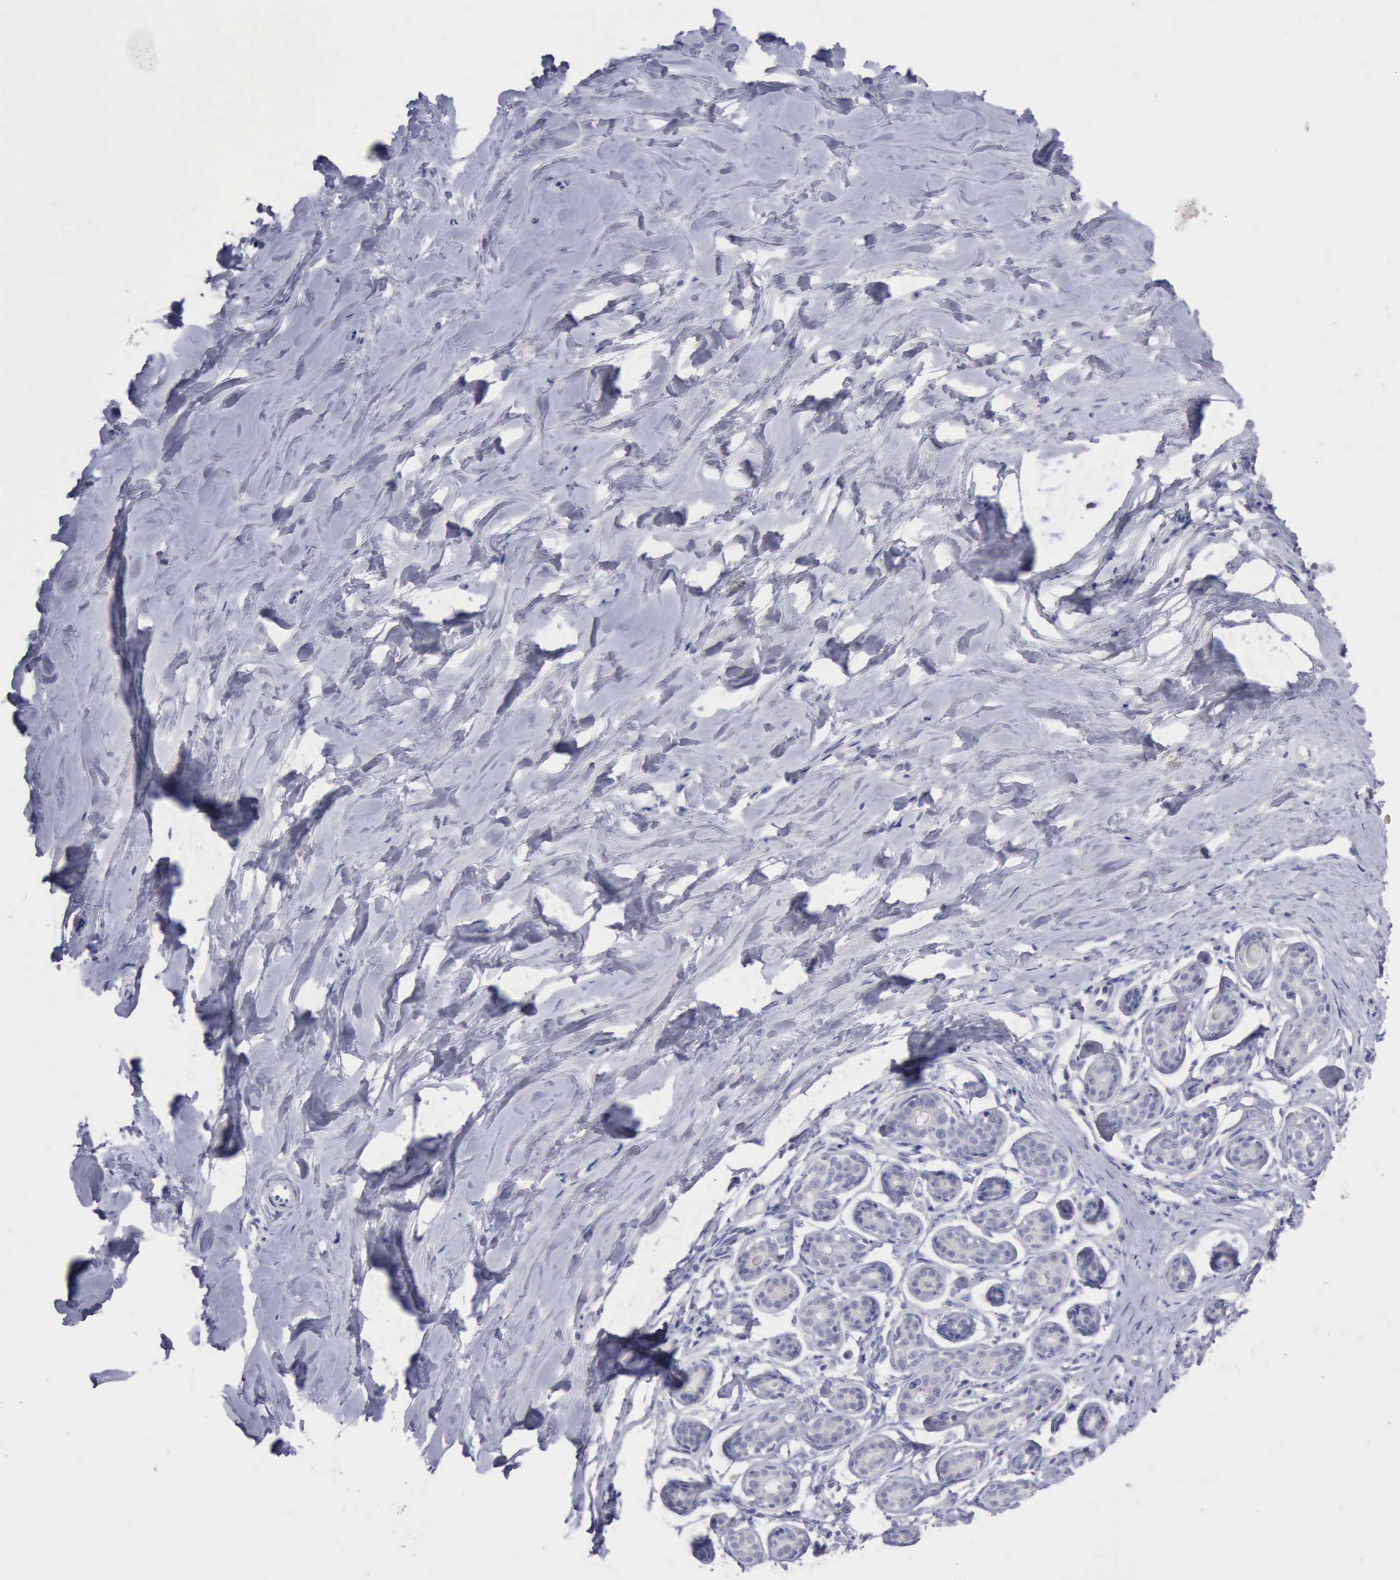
{"staining": {"intensity": "negative", "quantity": "none", "location": "none"}, "tissue": "breast", "cell_type": "Adipocytes", "image_type": "normal", "snomed": [{"axis": "morphology", "description": "Normal tissue, NOS"}, {"axis": "topography", "description": "Breast"}], "caption": "Immunohistochemistry histopathology image of benign breast: breast stained with DAB exhibits no significant protein positivity in adipocytes. Brightfield microscopy of immunohistochemistry stained with DAB (3,3'-diaminobenzidine) (brown) and hematoxylin (blue), captured at high magnification.", "gene": "SATB2", "patient": {"sex": "female", "age": 22}}